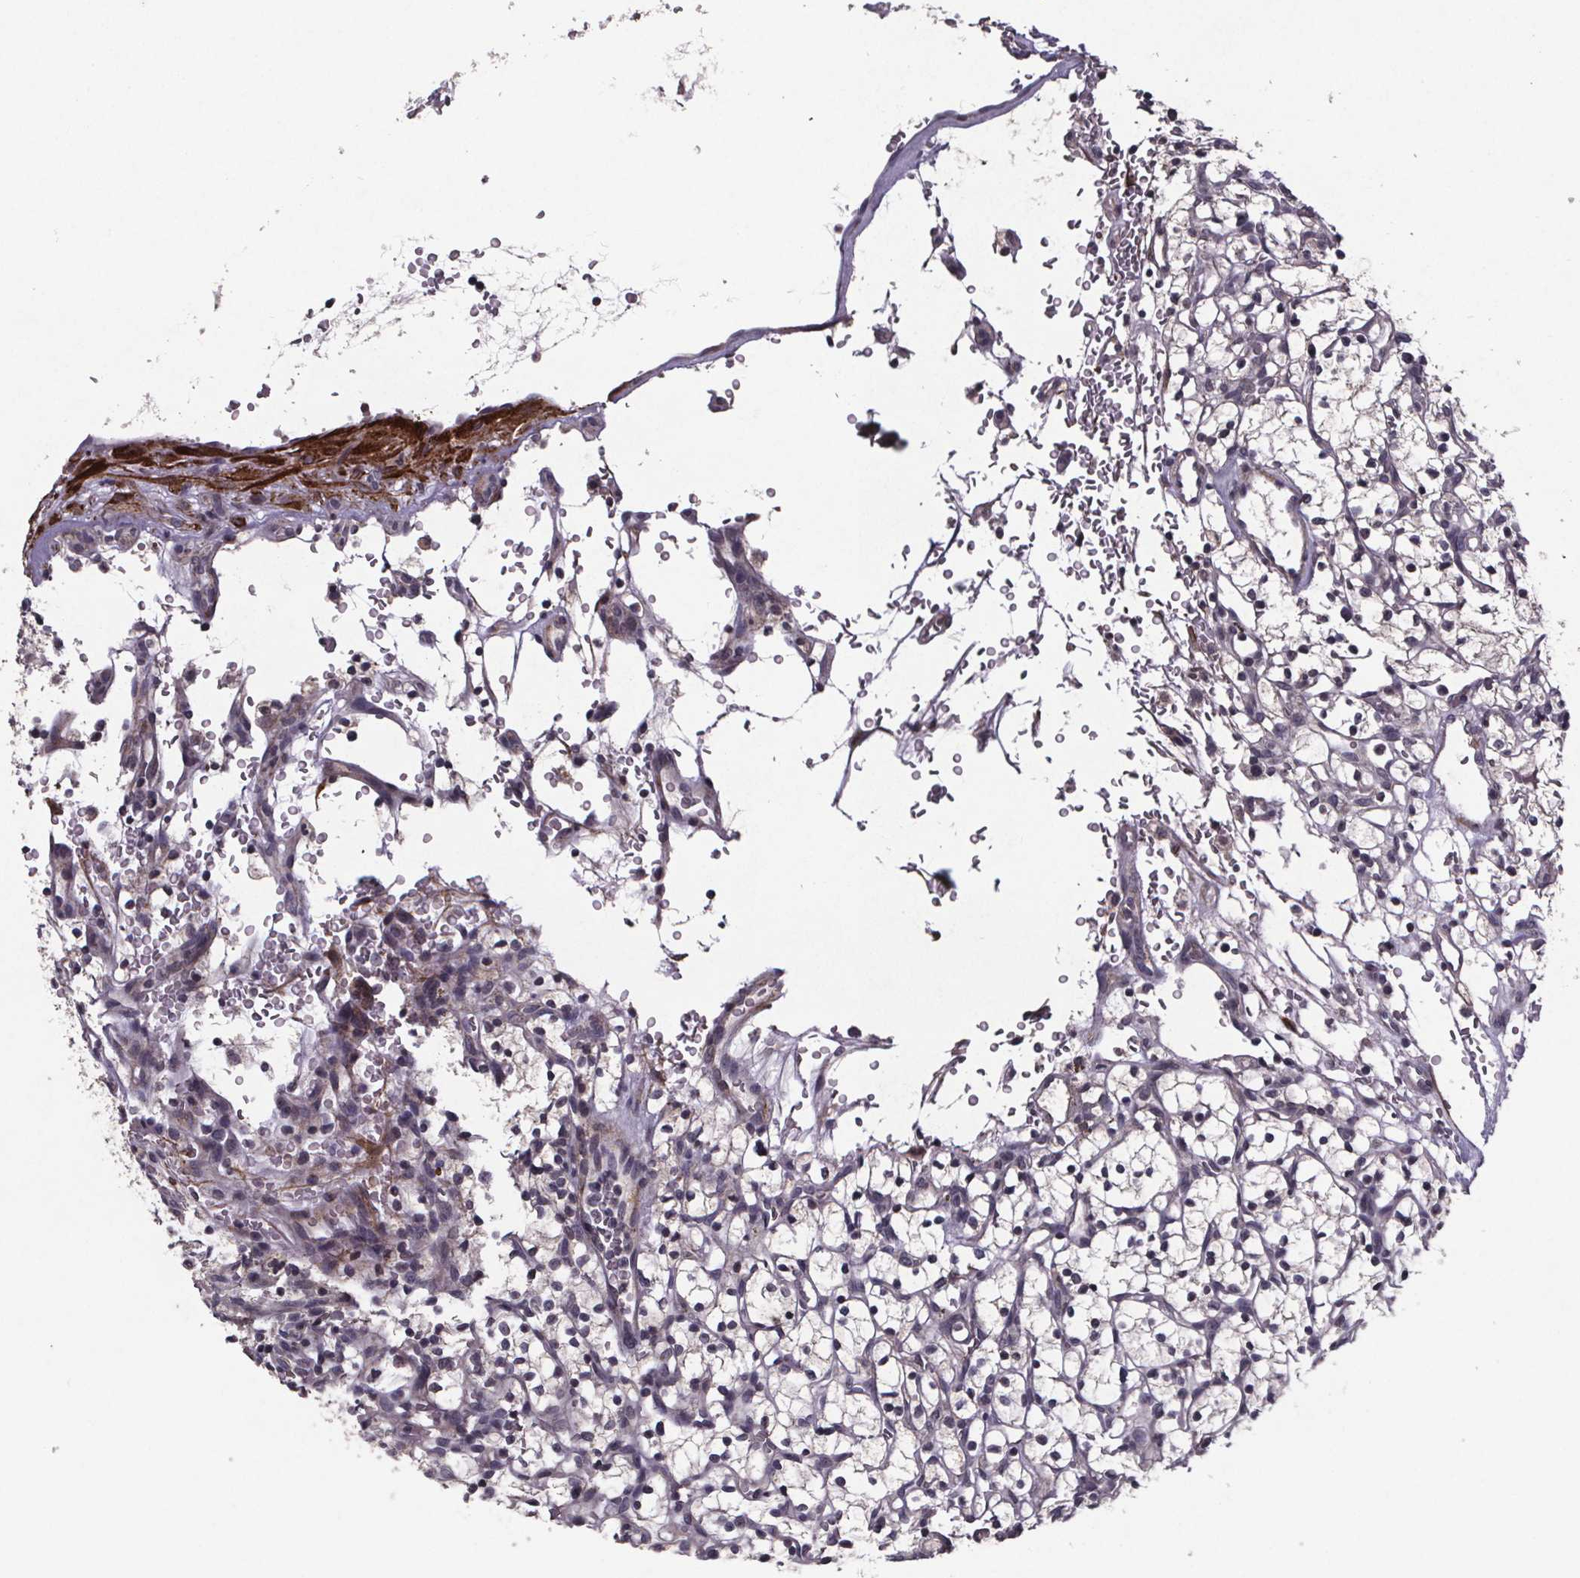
{"staining": {"intensity": "negative", "quantity": "none", "location": "none"}, "tissue": "renal cancer", "cell_type": "Tumor cells", "image_type": "cancer", "snomed": [{"axis": "morphology", "description": "Adenocarcinoma, NOS"}, {"axis": "topography", "description": "Kidney"}], "caption": "Tumor cells show no significant protein expression in renal cancer.", "gene": "PALLD", "patient": {"sex": "female", "age": 64}}